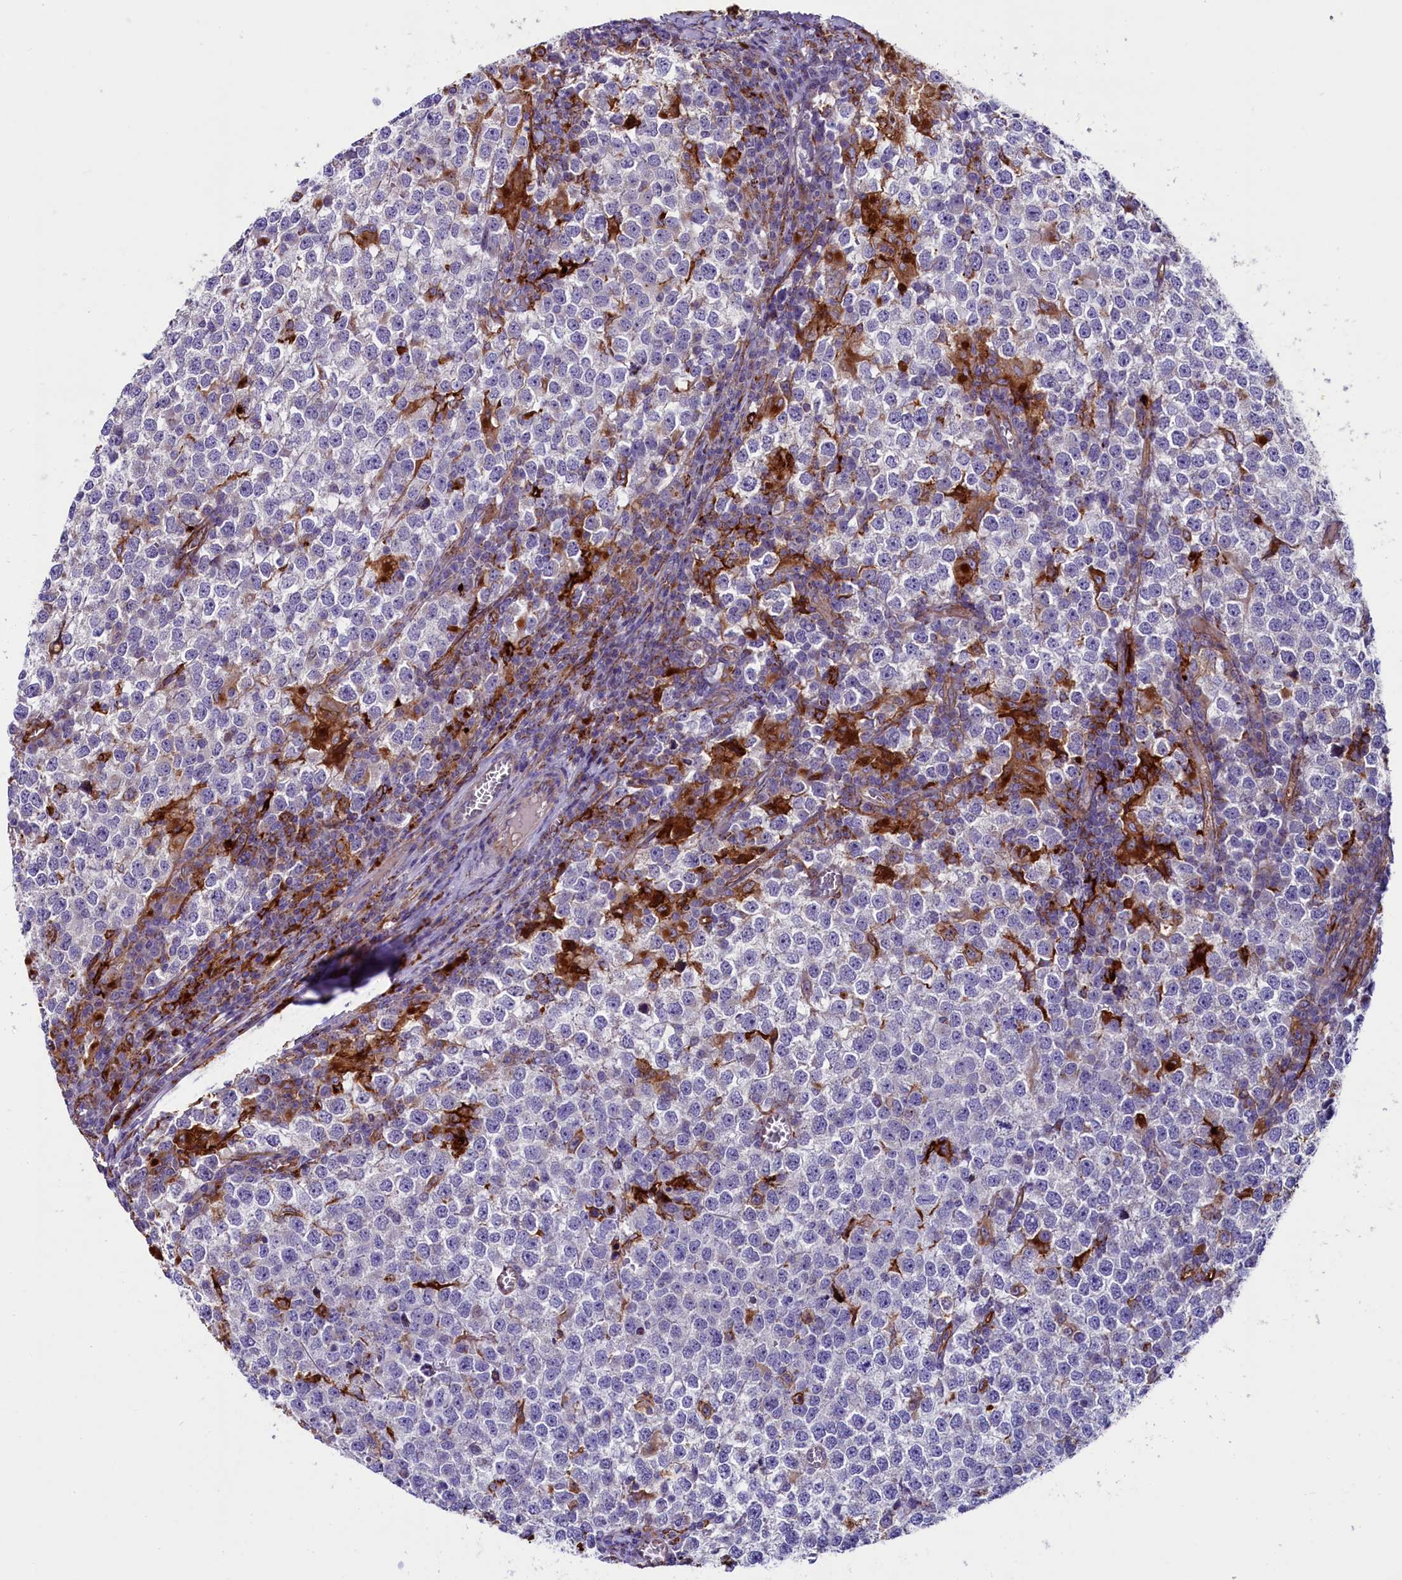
{"staining": {"intensity": "negative", "quantity": "none", "location": "none"}, "tissue": "testis cancer", "cell_type": "Tumor cells", "image_type": "cancer", "snomed": [{"axis": "morphology", "description": "Seminoma, NOS"}, {"axis": "topography", "description": "Testis"}], "caption": "Seminoma (testis) stained for a protein using IHC exhibits no expression tumor cells.", "gene": "IL20RA", "patient": {"sex": "male", "age": 65}}